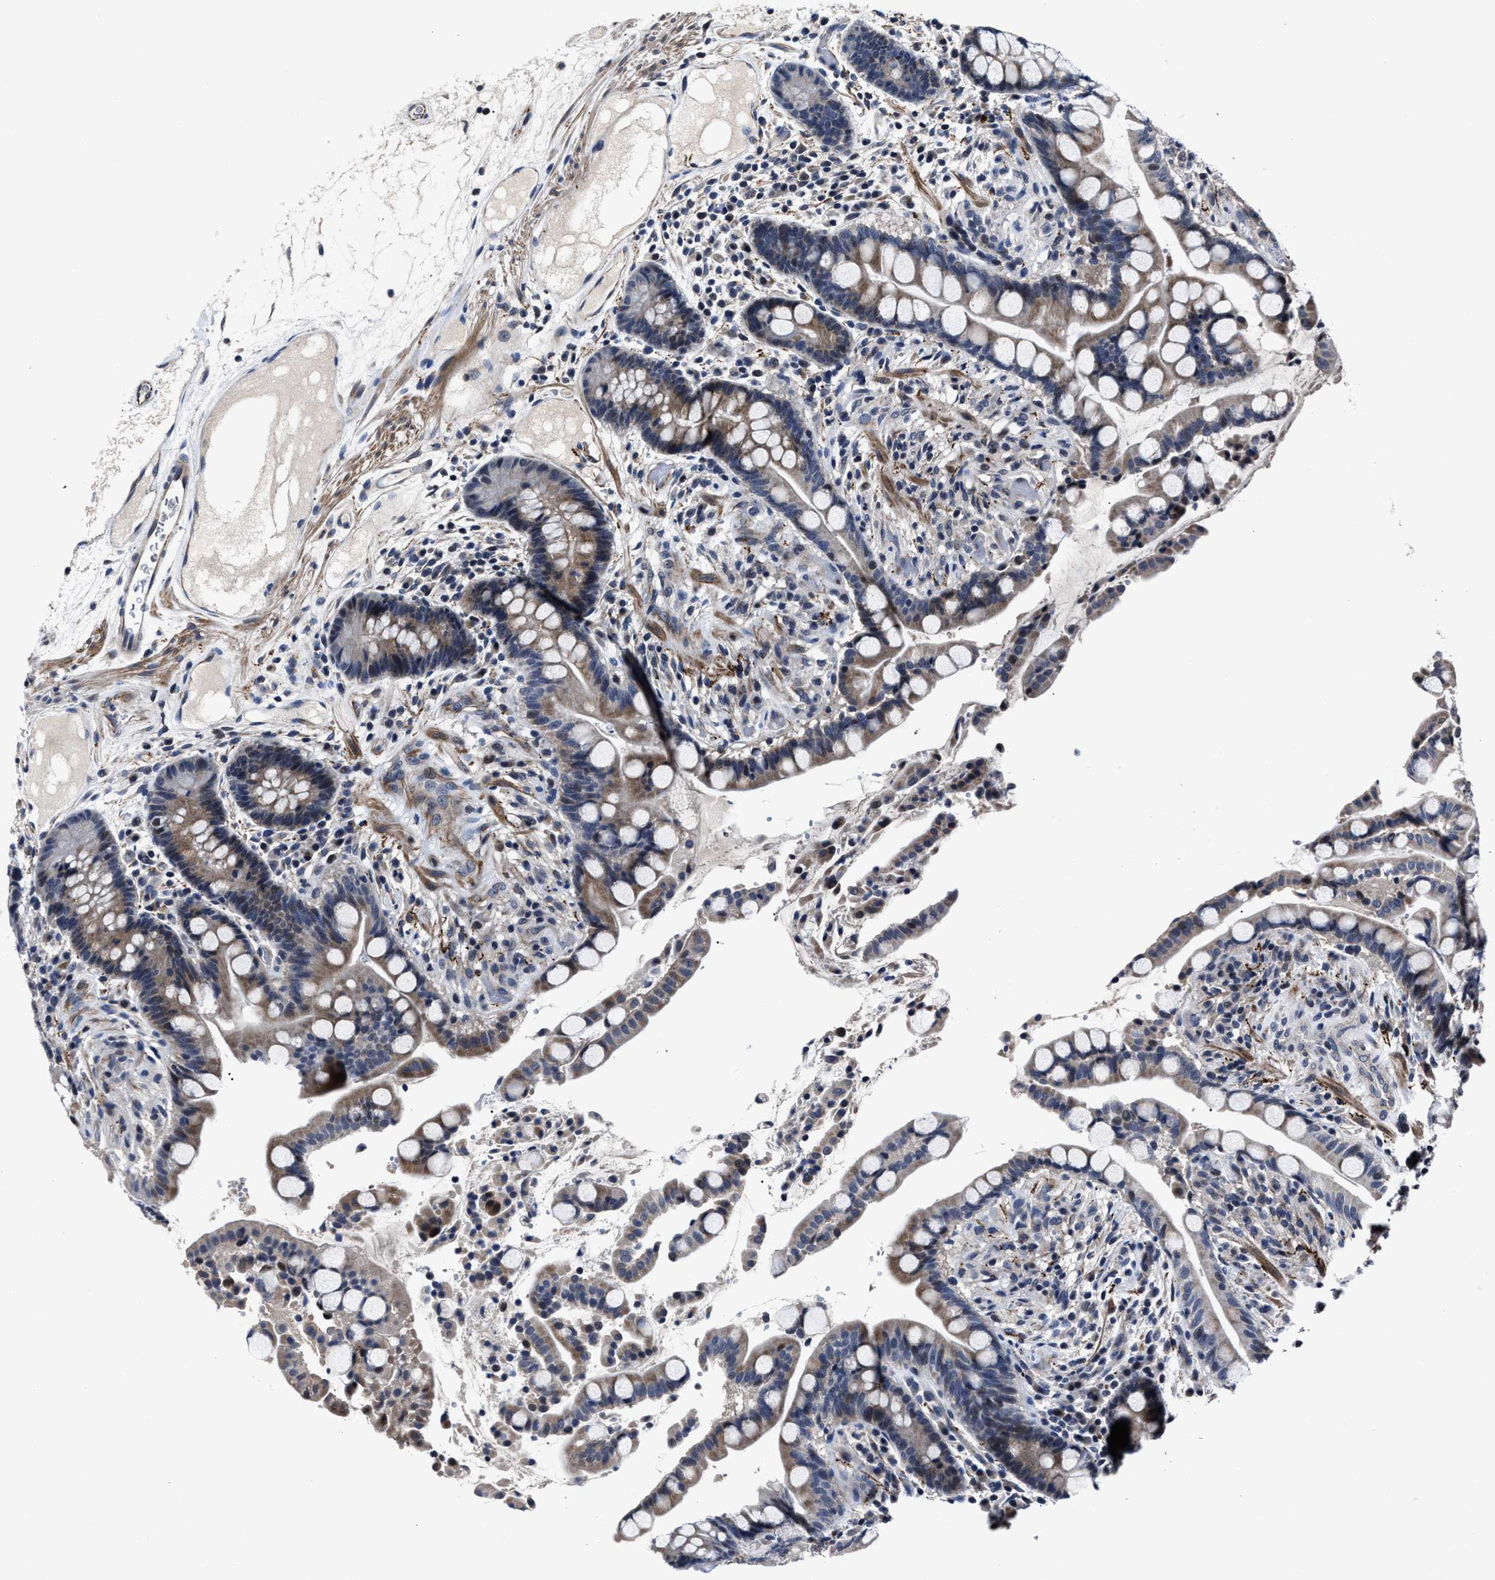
{"staining": {"intensity": "moderate", "quantity": "25%-75%", "location": "cytoplasmic/membranous"}, "tissue": "colon", "cell_type": "Endothelial cells", "image_type": "normal", "snomed": [{"axis": "morphology", "description": "Normal tissue, NOS"}, {"axis": "topography", "description": "Colon"}], "caption": "Immunohistochemistry (IHC) of normal colon exhibits medium levels of moderate cytoplasmic/membranous expression in about 25%-75% of endothelial cells. (DAB = brown stain, brightfield microscopy at high magnification).", "gene": "RSBN1L", "patient": {"sex": "male", "age": 73}}